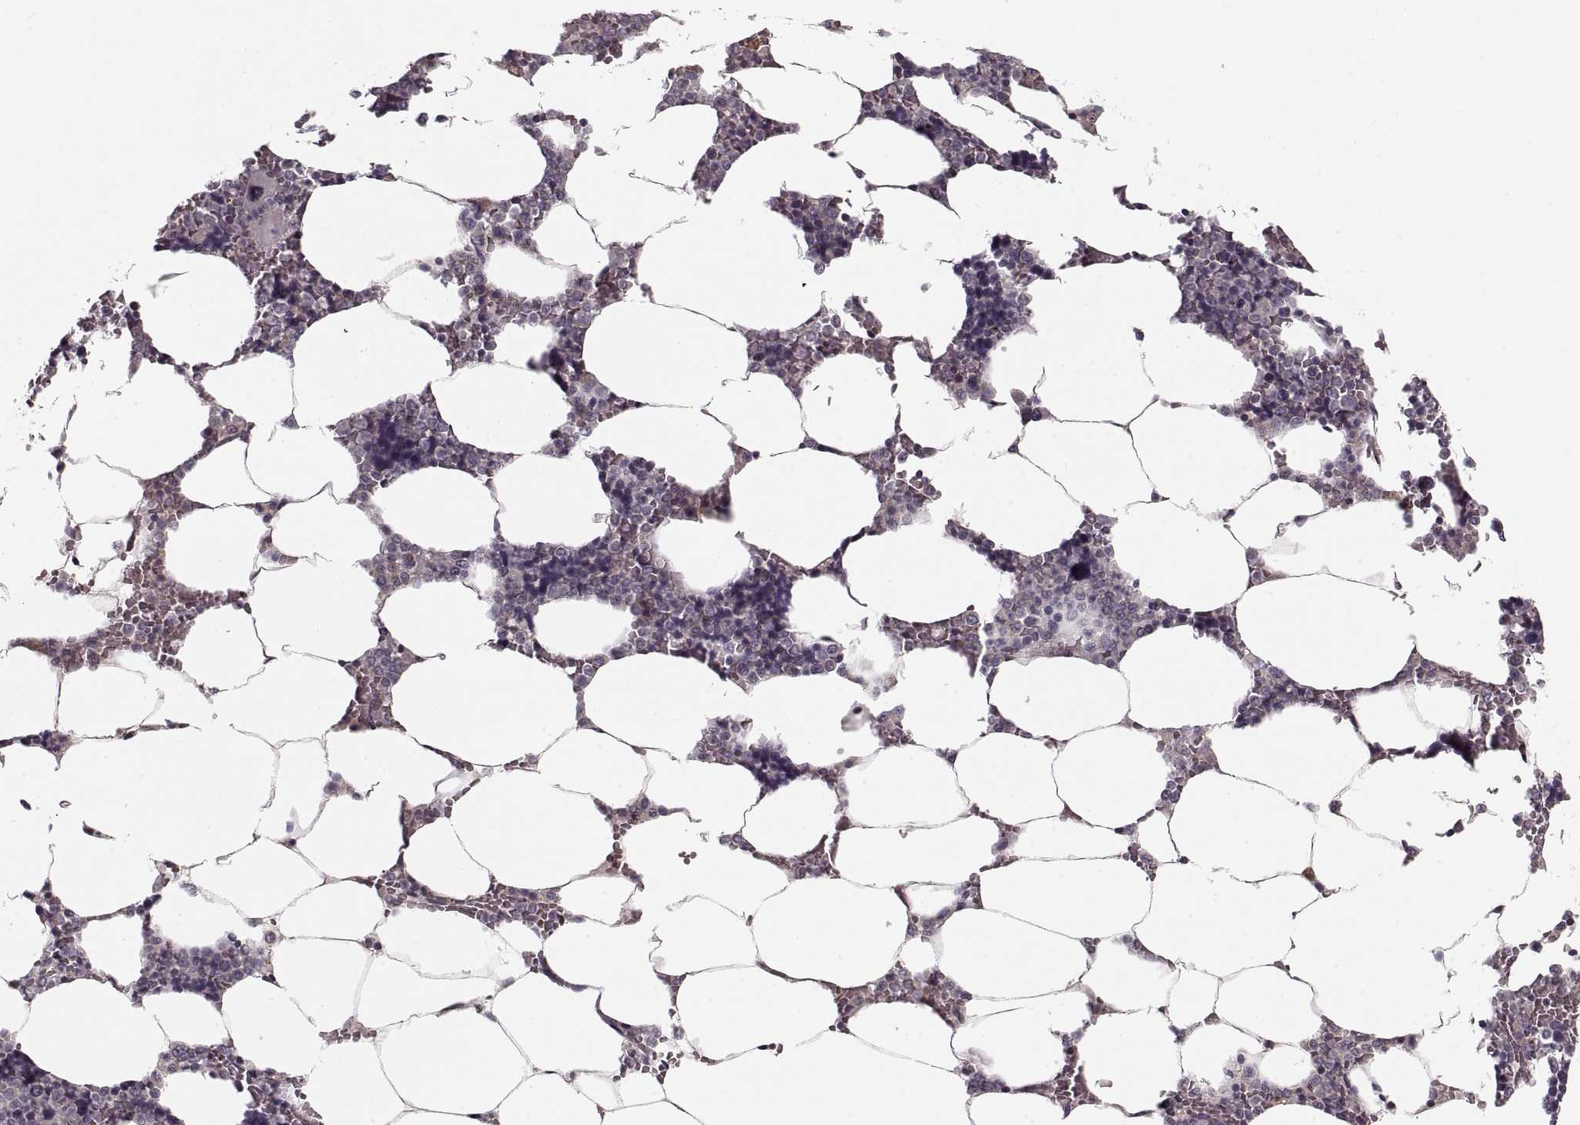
{"staining": {"intensity": "negative", "quantity": "none", "location": "none"}, "tissue": "bone marrow", "cell_type": "Hematopoietic cells", "image_type": "normal", "snomed": [{"axis": "morphology", "description": "Normal tissue, NOS"}, {"axis": "topography", "description": "Bone marrow"}], "caption": "This is an IHC photomicrograph of unremarkable human bone marrow. There is no expression in hematopoietic cells.", "gene": "ASIC3", "patient": {"sex": "male", "age": 63}}